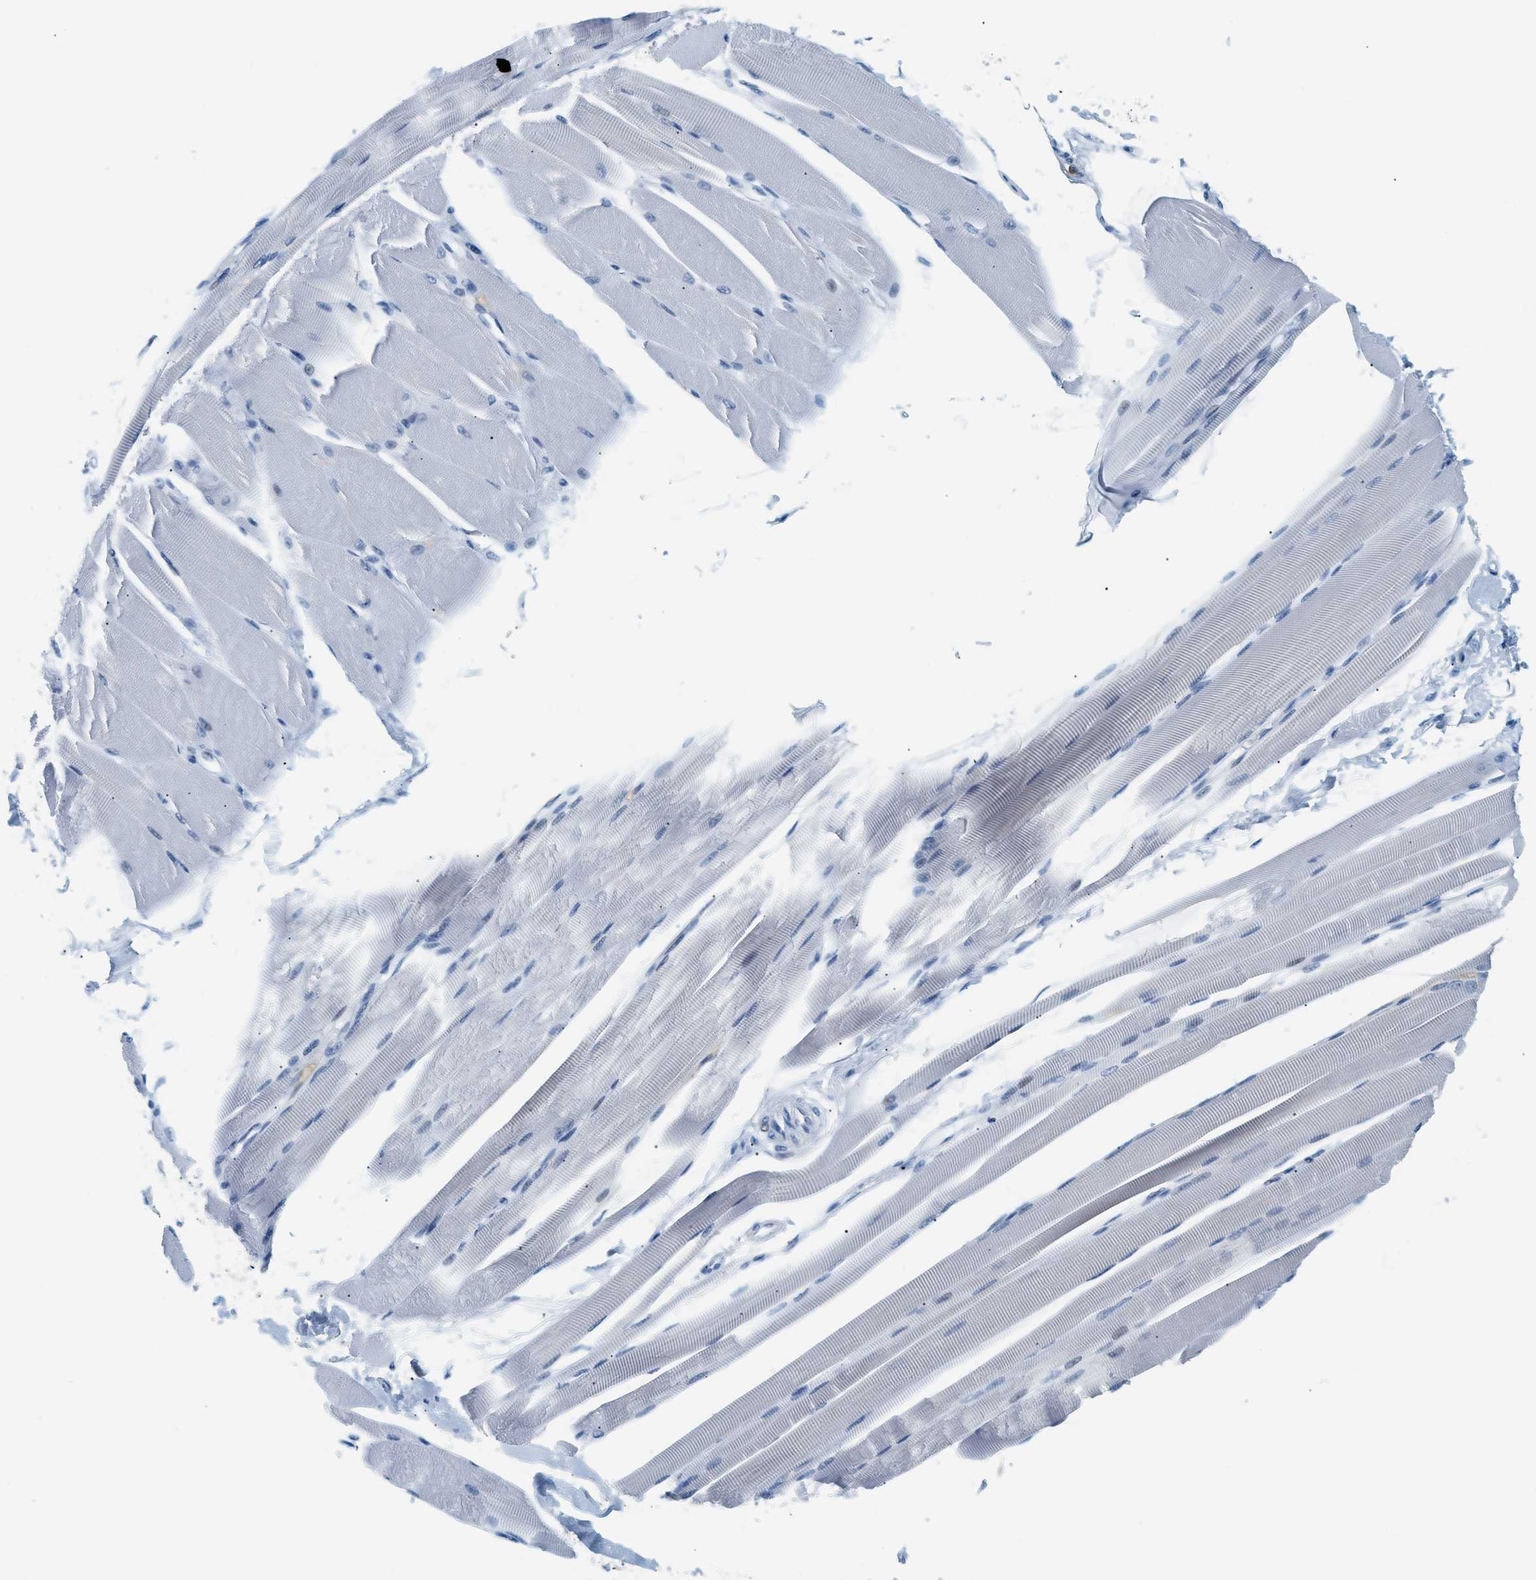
{"staining": {"intensity": "negative", "quantity": "none", "location": "none"}, "tissue": "skeletal muscle", "cell_type": "Myocytes", "image_type": "normal", "snomed": [{"axis": "morphology", "description": "Normal tissue, NOS"}, {"axis": "topography", "description": "Skeletal muscle"}, {"axis": "topography", "description": "Peripheral nerve tissue"}], "caption": "The image reveals no staining of myocytes in normal skeletal muscle.", "gene": "LCN2", "patient": {"sex": "female", "age": 84}}